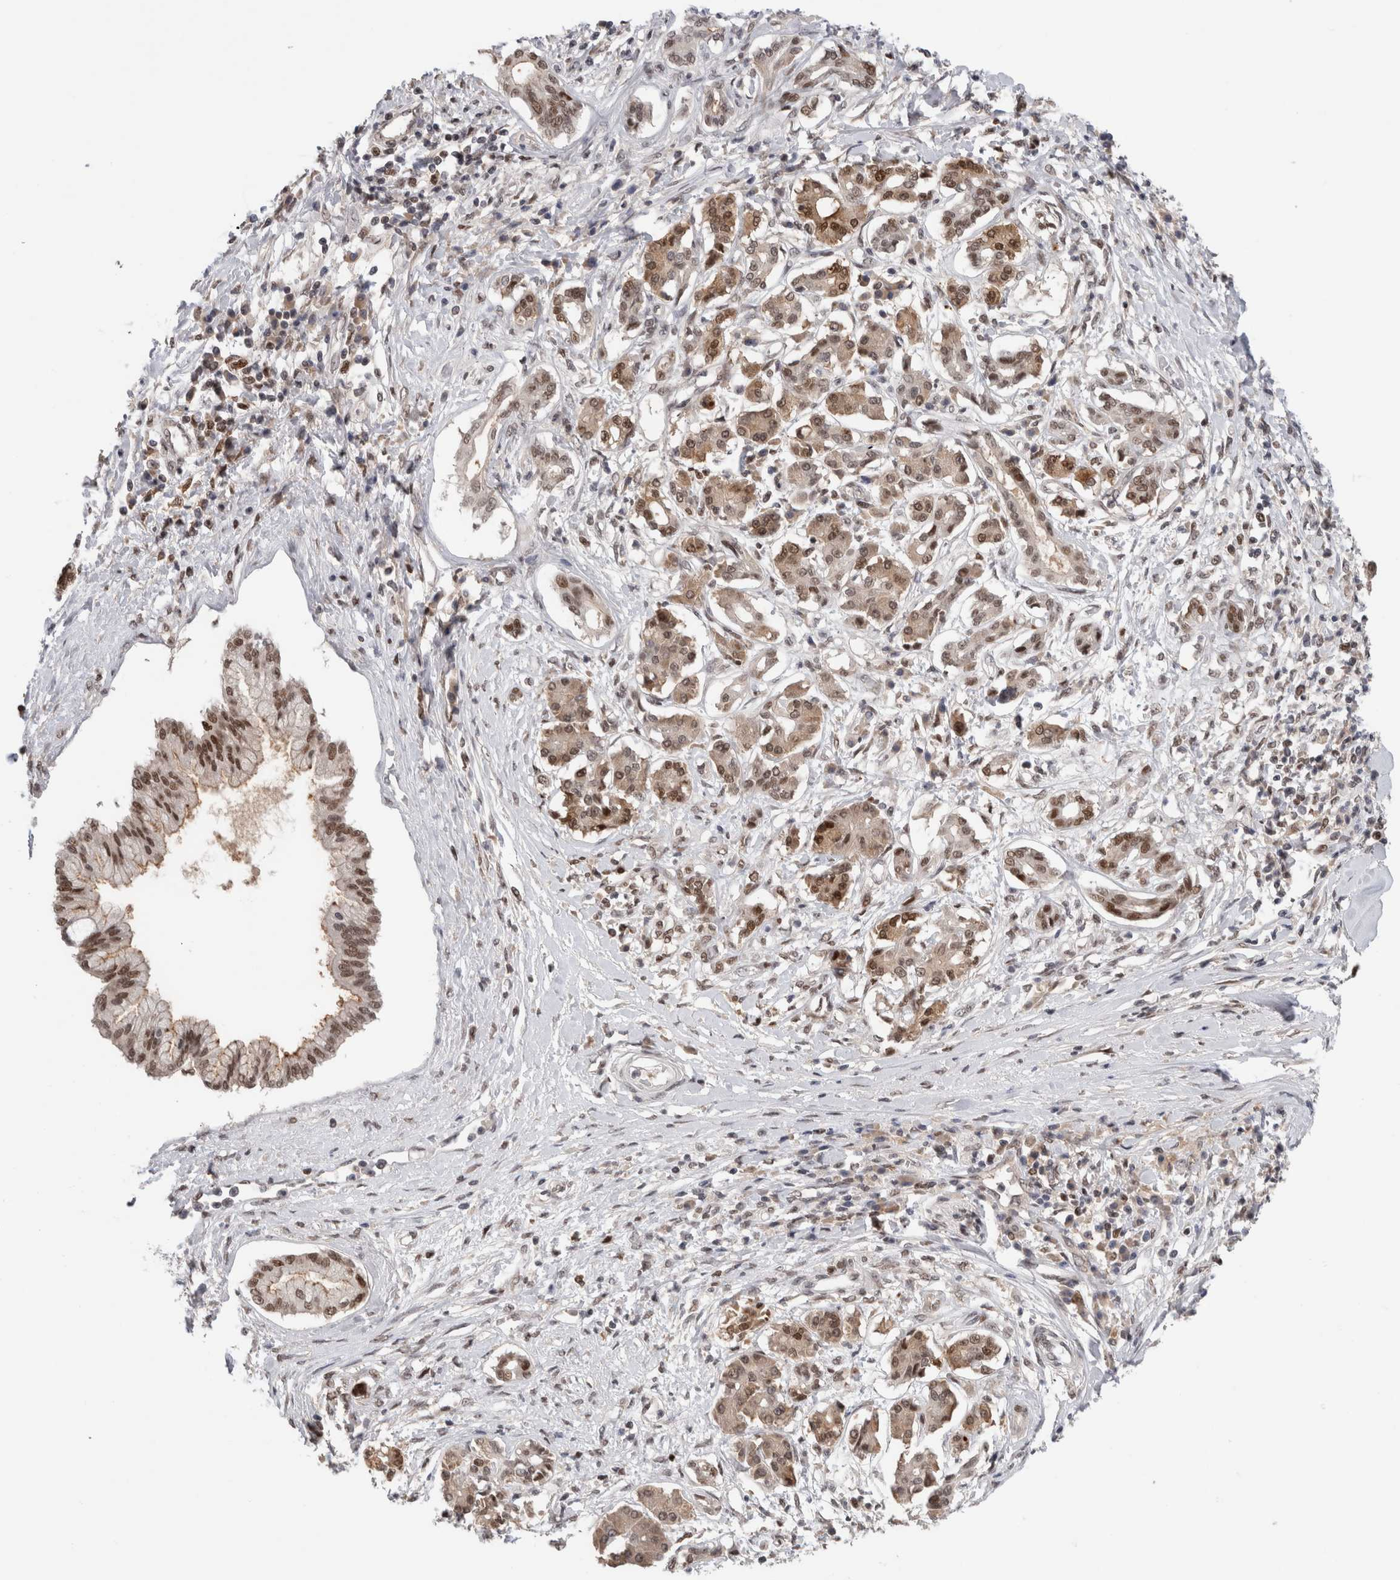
{"staining": {"intensity": "moderate", "quantity": ">75%", "location": "cytoplasmic/membranous,nuclear"}, "tissue": "pancreatic cancer", "cell_type": "Tumor cells", "image_type": "cancer", "snomed": [{"axis": "morphology", "description": "Adenocarcinoma, NOS"}, {"axis": "topography", "description": "Pancreas"}], "caption": "IHC staining of adenocarcinoma (pancreatic), which demonstrates medium levels of moderate cytoplasmic/membranous and nuclear staining in about >75% of tumor cells indicating moderate cytoplasmic/membranous and nuclear protein expression. The staining was performed using DAB (brown) for protein detection and nuclei were counterstained in hematoxylin (blue).", "gene": "ZNF521", "patient": {"sex": "female", "age": 56}}